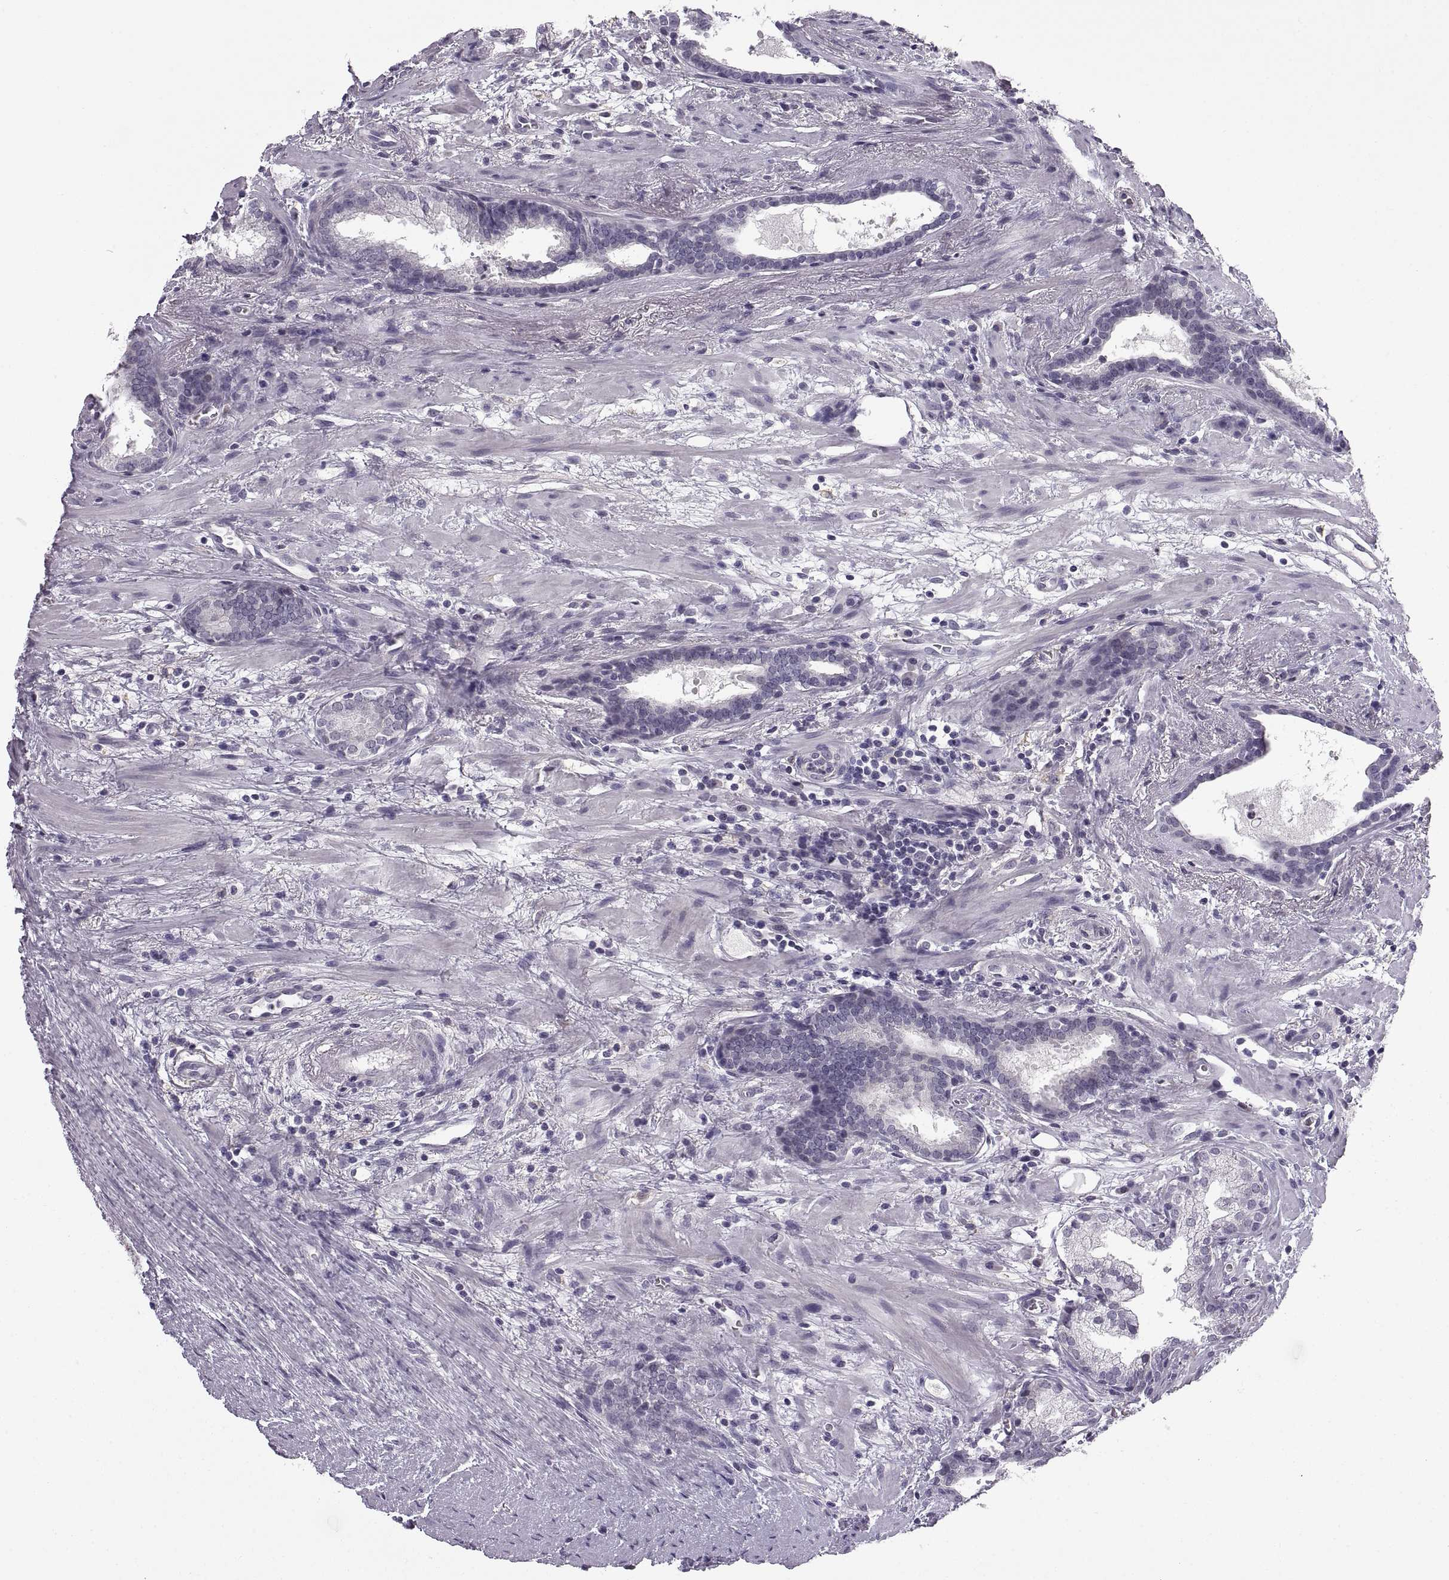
{"staining": {"intensity": "negative", "quantity": "none", "location": "none"}, "tissue": "prostate cancer", "cell_type": "Tumor cells", "image_type": "cancer", "snomed": [{"axis": "morphology", "description": "Adenocarcinoma, NOS"}, {"axis": "topography", "description": "Prostate"}], "caption": "This is a image of immunohistochemistry staining of prostate cancer, which shows no expression in tumor cells.", "gene": "MEIOC", "patient": {"sex": "male", "age": 66}}